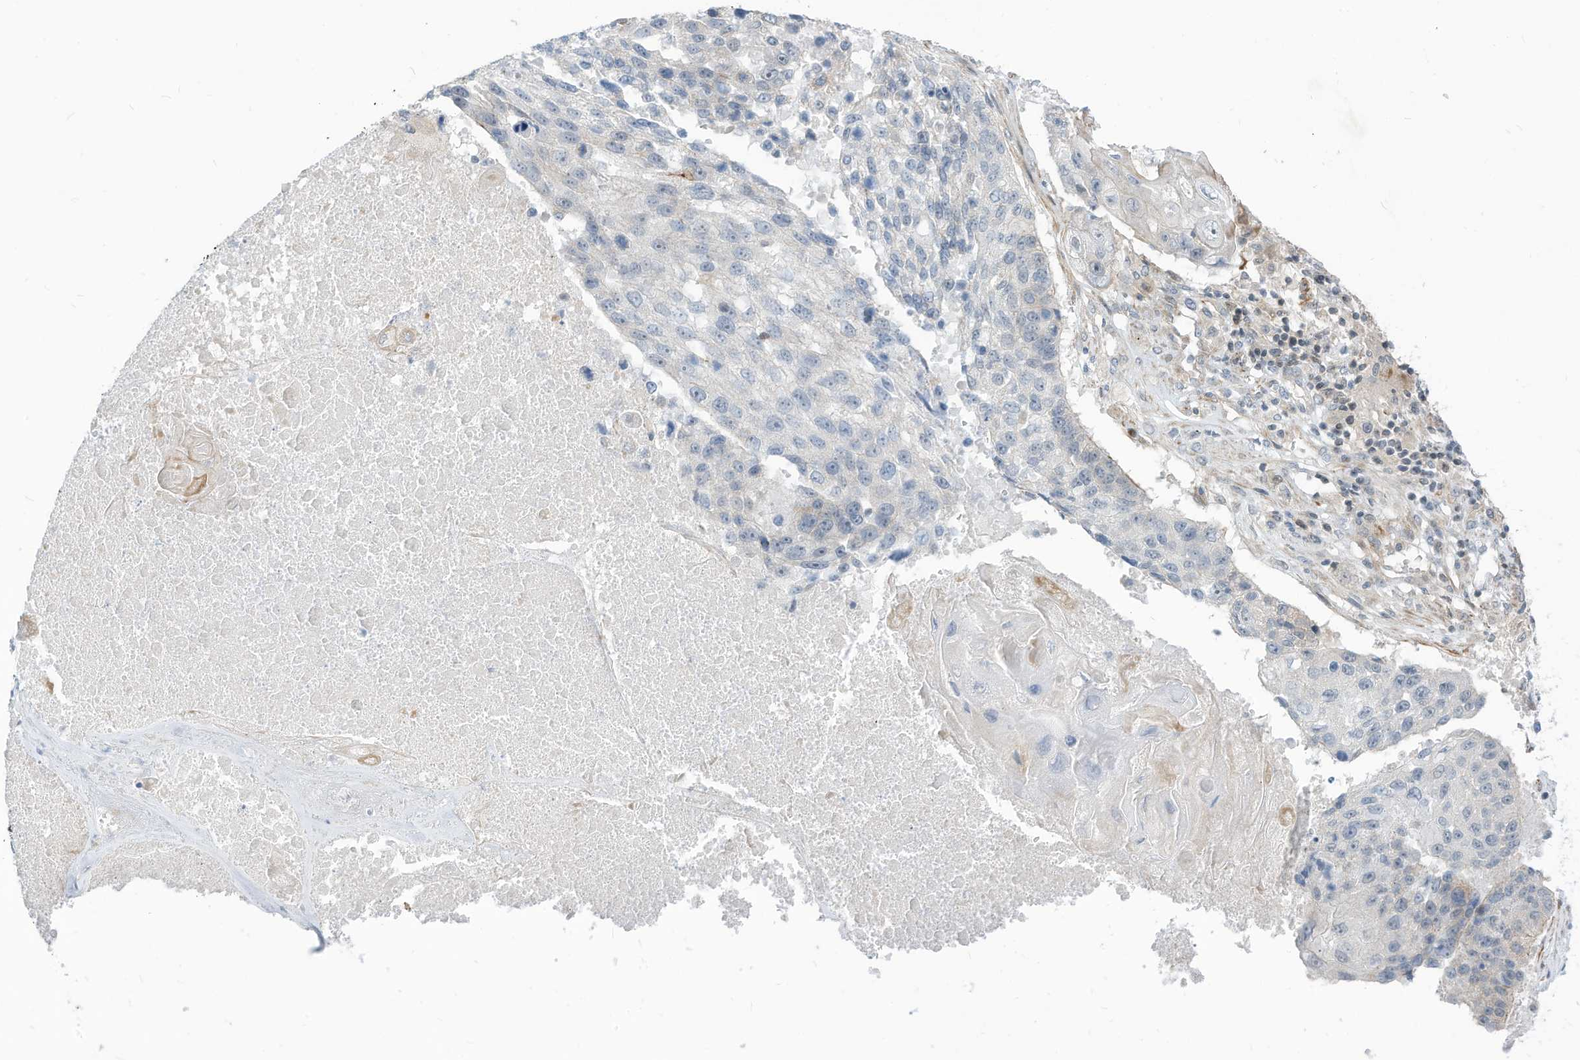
{"staining": {"intensity": "negative", "quantity": "none", "location": "none"}, "tissue": "lung cancer", "cell_type": "Tumor cells", "image_type": "cancer", "snomed": [{"axis": "morphology", "description": "Squamous cell carcinoma, NOS"}, {"axis": "topography", "description": "Lung"}], "caption": "Immunohistochemistry micrograph of human squamous cell carcinoma (lung) stained for a protein (brown), which shows no staining in tumor cells. (DAB (3,3'-diaminobenzidine) immunohistochemistry (IHC) with hematoxylin counter stain).", "gene": "GPATCH3", "patient": {"sex": "male", "age": 61}}